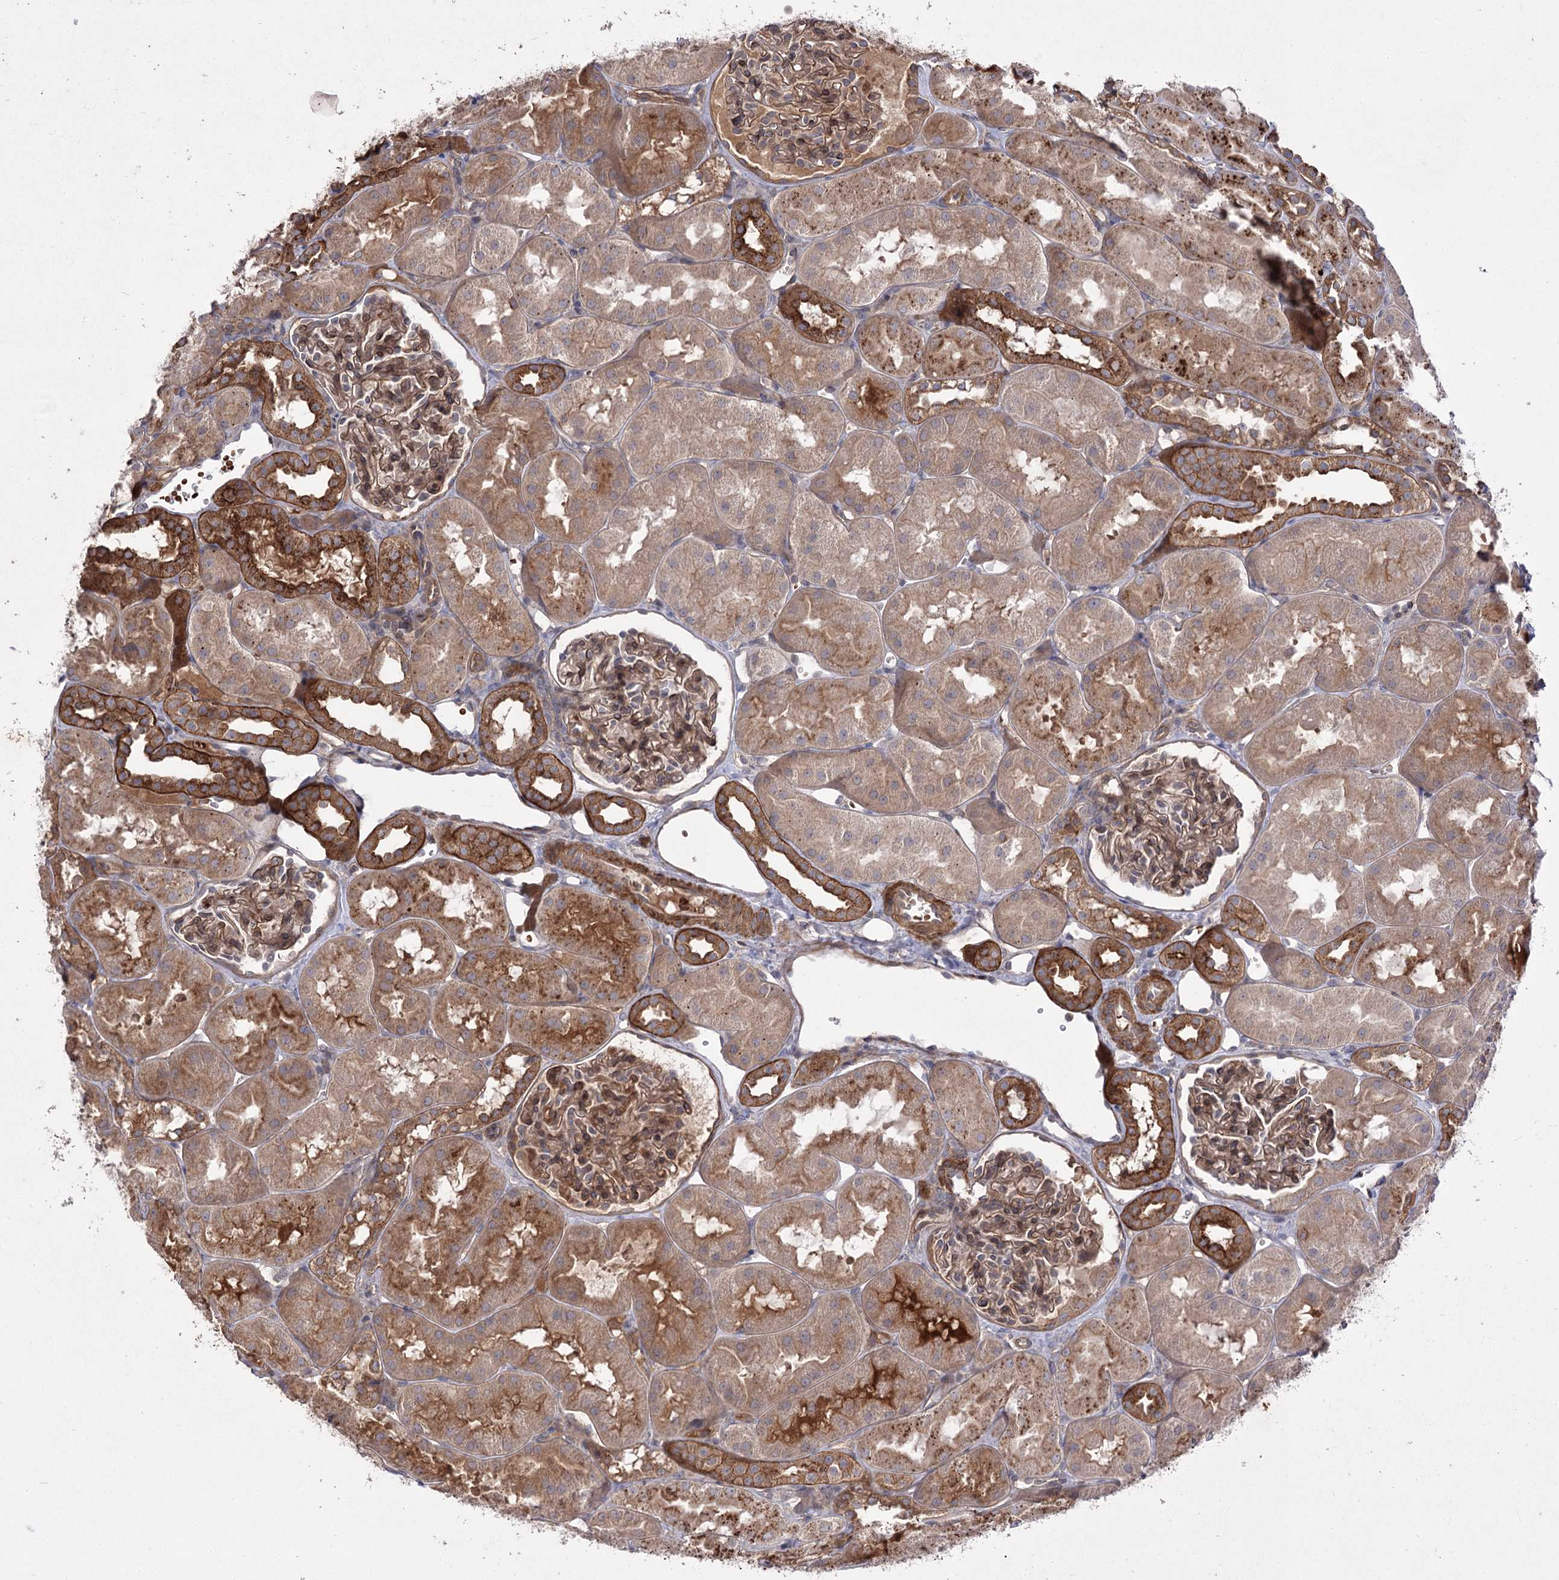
{"staining": {"intensity": "moderate", "quantity": ">75%", "location": "cytoplasmic/membranous"}, "tissue": "kidney", "cell_type": "Cells in glomeruli", "image_type": "normal", "snomed": [{"axis": "morphology", "description": "Normal tissue, NOS"}, {"axis": "topography", "description": "Kidney"}, {"axis": "topography", "description": "Urinary bladder"}], "caption": "Brown immunohistochemical staining in unremarkable kidney exhibits moderate cytoplasmic/membranous positivity in about >75% of cells in glomeruli. (IHC, brightfield microscopy, high magnification).", "gene": "KIAA0825", "patient": {"sex": "male", "age": 16}}